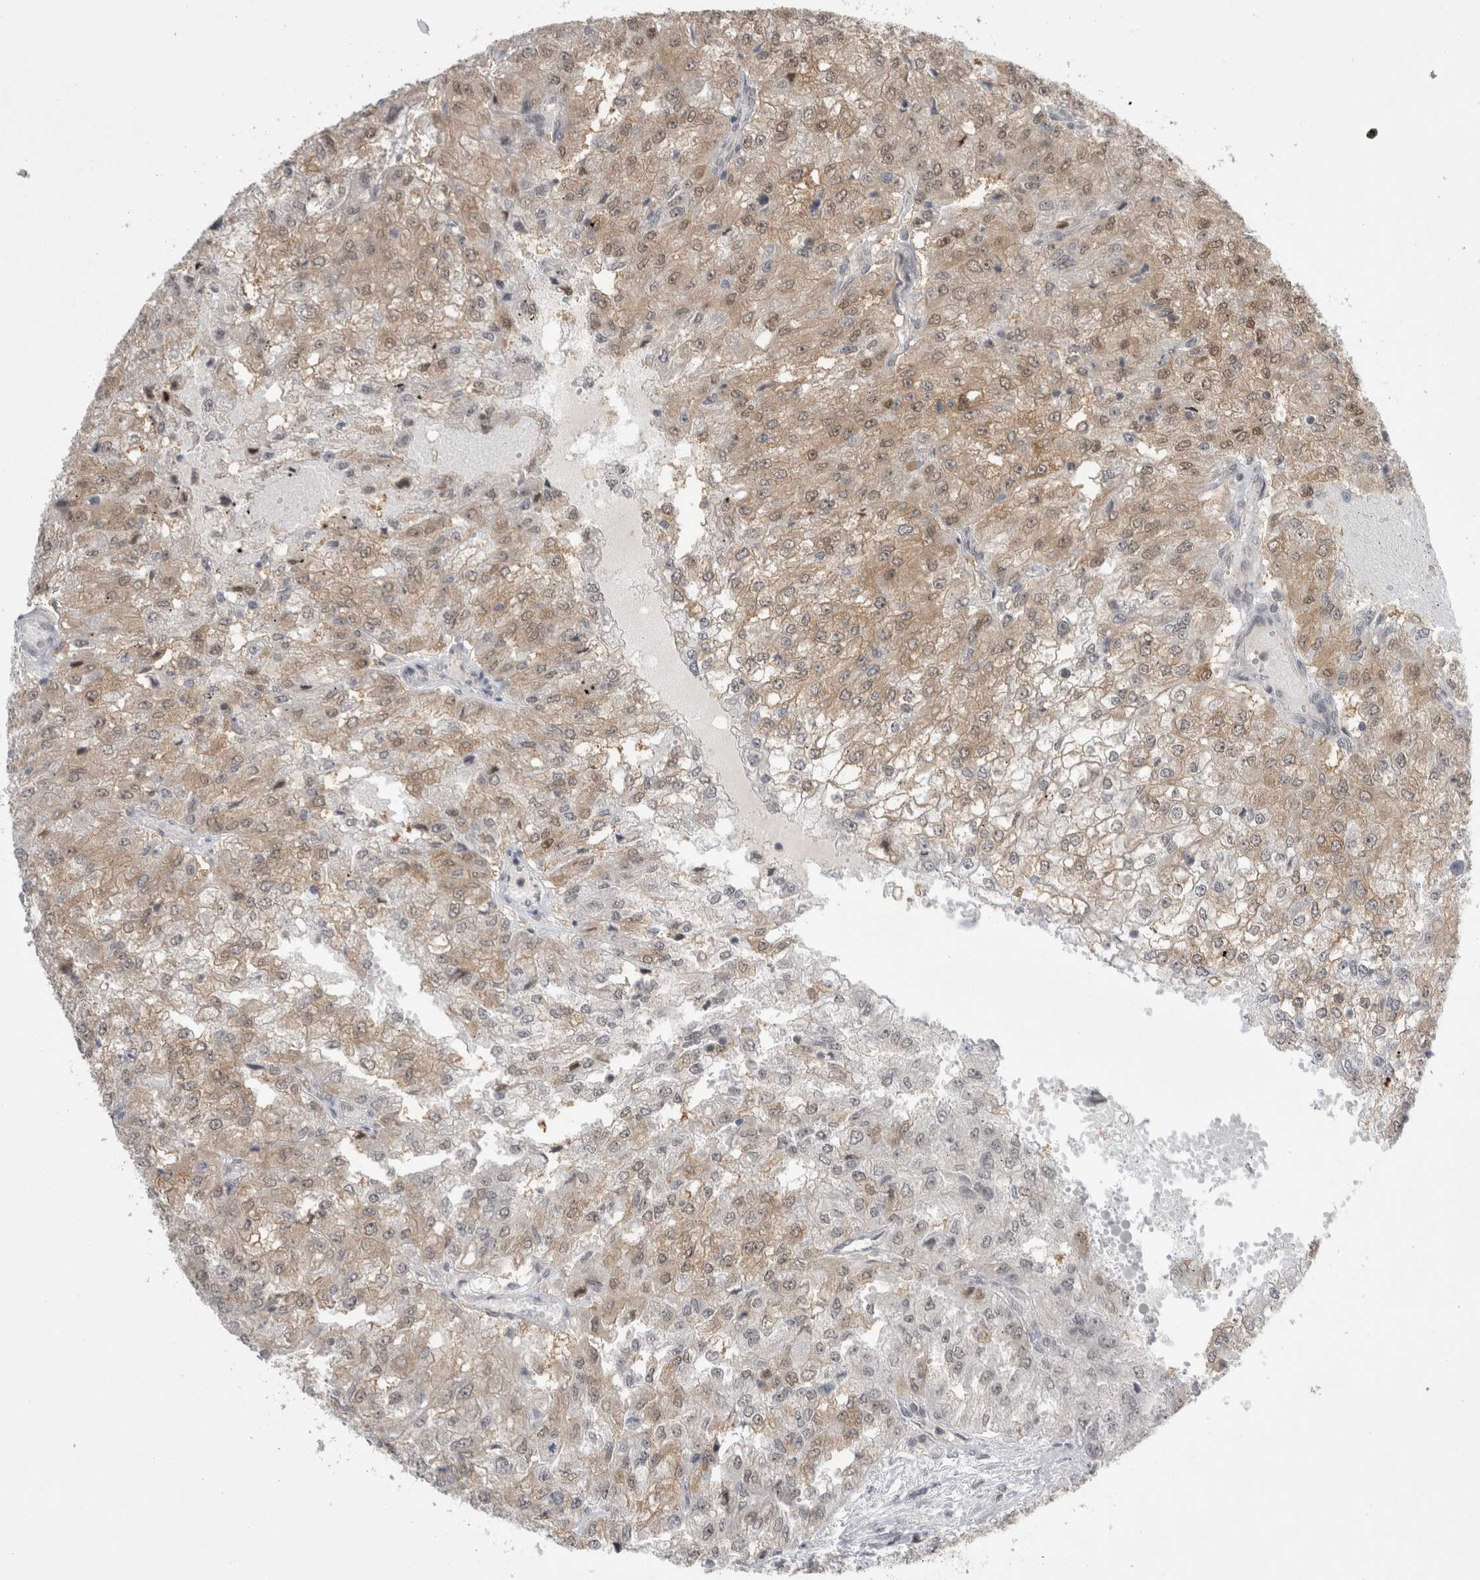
{"staining": {"intensity": "weak", "quantity": ">75%", "location": "cytoplasmic/membranous"}, "tissue": "renal cancer", "cell_type": "Tumor cells", "image_type": "cancer", "snomed": [{"axis": "morphology", "description": "Adenocarcinoma, NOS"}, {"axis": "topography", "description": "Kidney"}], "caption": "Human renal cancer (adenocarcinoma) stained with a protein marker demonstrates weak staining in tumor cells.", "gene": "ZNF341", "patient": {"sex": "female", "age": 54}}